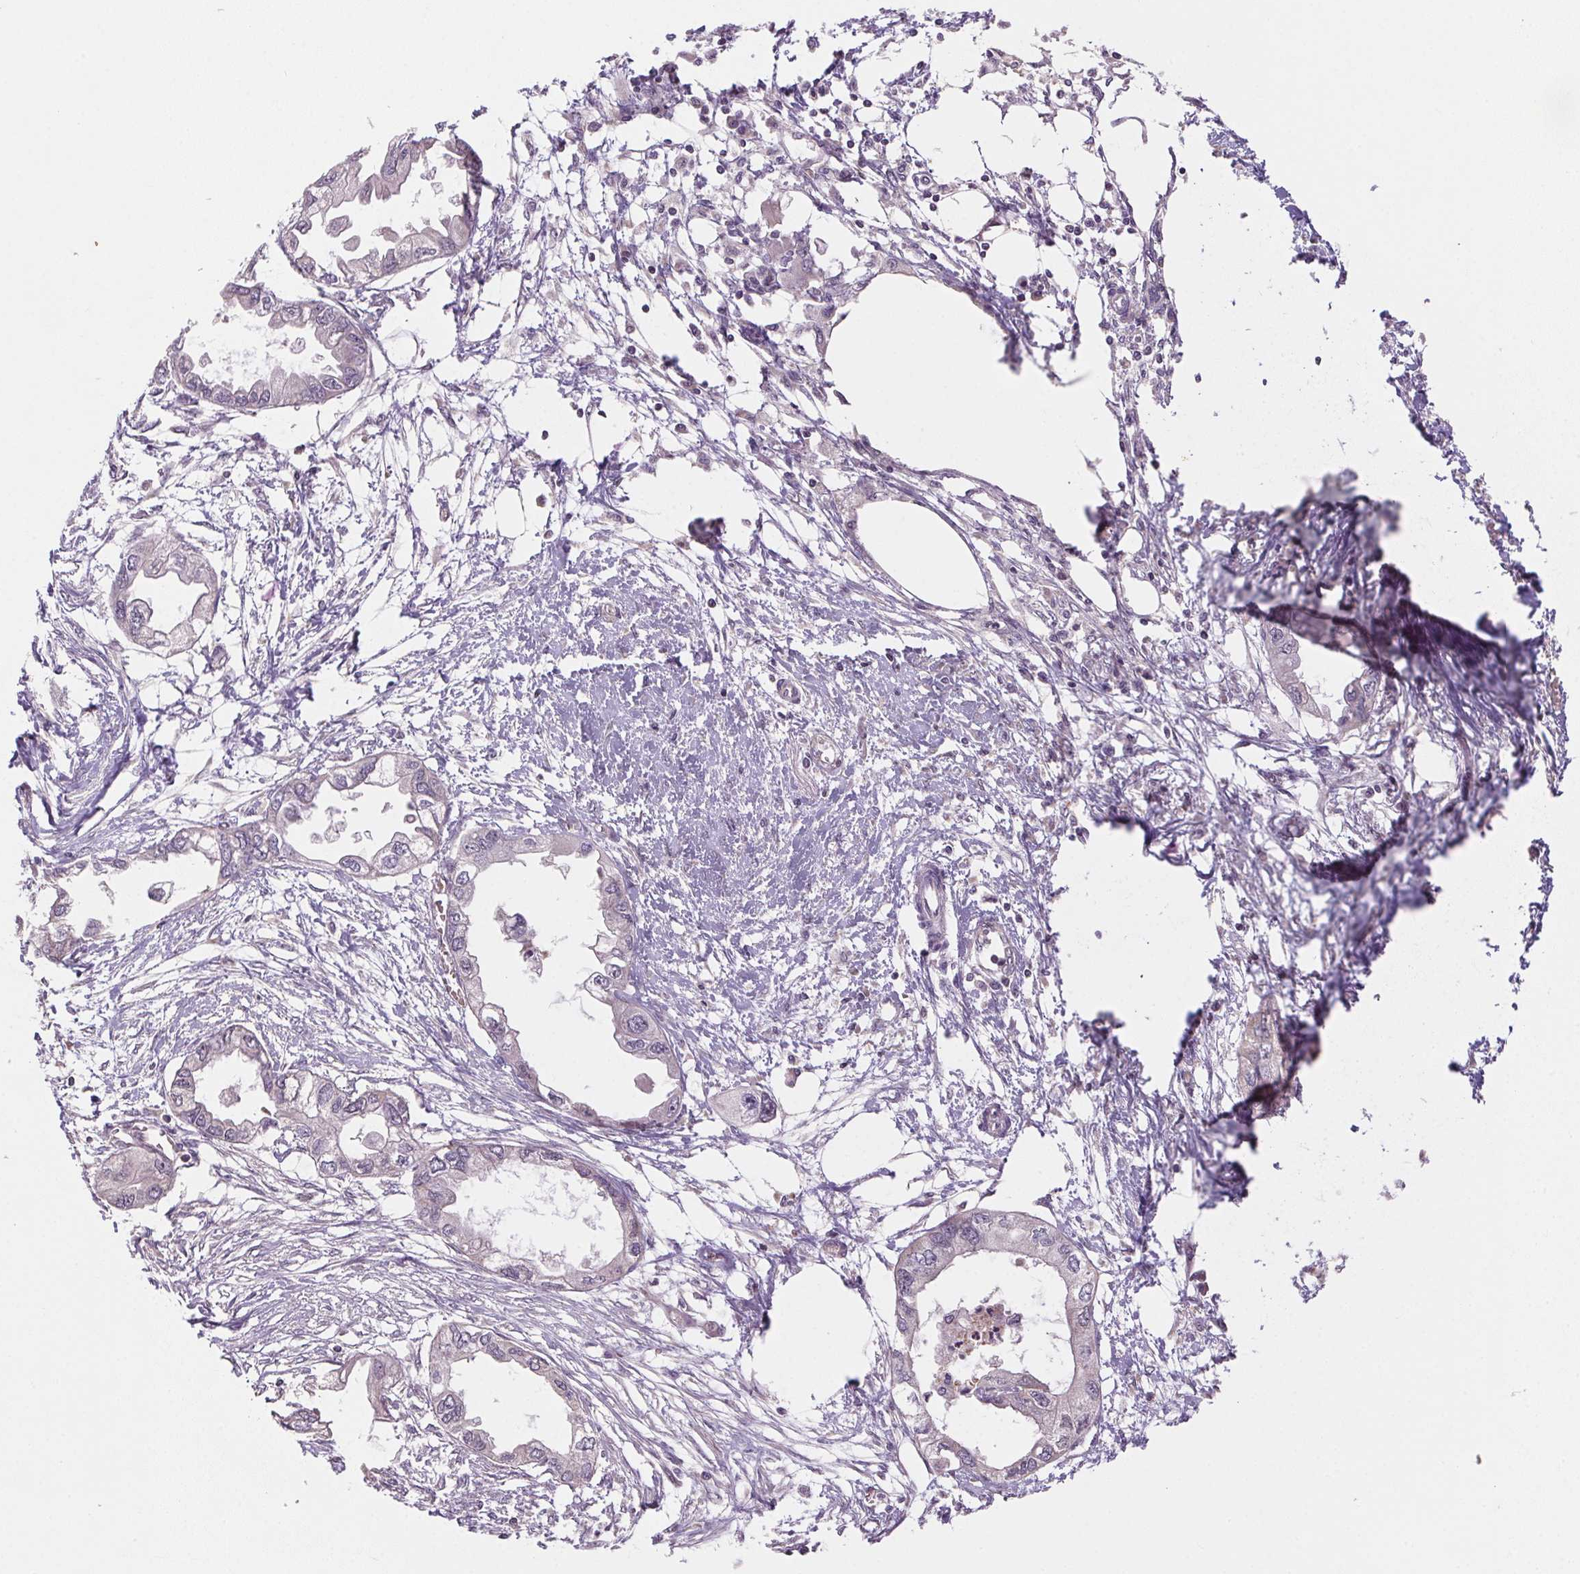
{"staining": {"intensity": "negative", "quantity": "none", "location": "none"}, "tissue": "endometrial cancer", "cell_type": "Tumor cells", "image_type": "cancer", "snomed": [{"axis": "morphology", "description": "Adenocarcinoma, NOS"}, {"axis": "morphology", "description": "Adenocarcinoma, metastatic, NOS"}, {"axis": "topography", "description": "Adipose tissue"}, {"axis": "topography", "description": "Endometrium"}], "caption": "A high-resolution photomicrograph shows immunohistochemistry staining of endometrial cancer, which demonstrates no significant staining in tumor cells.", "gene": "ALDH8A1", "patient": {"sex": "female", "age": 67}}